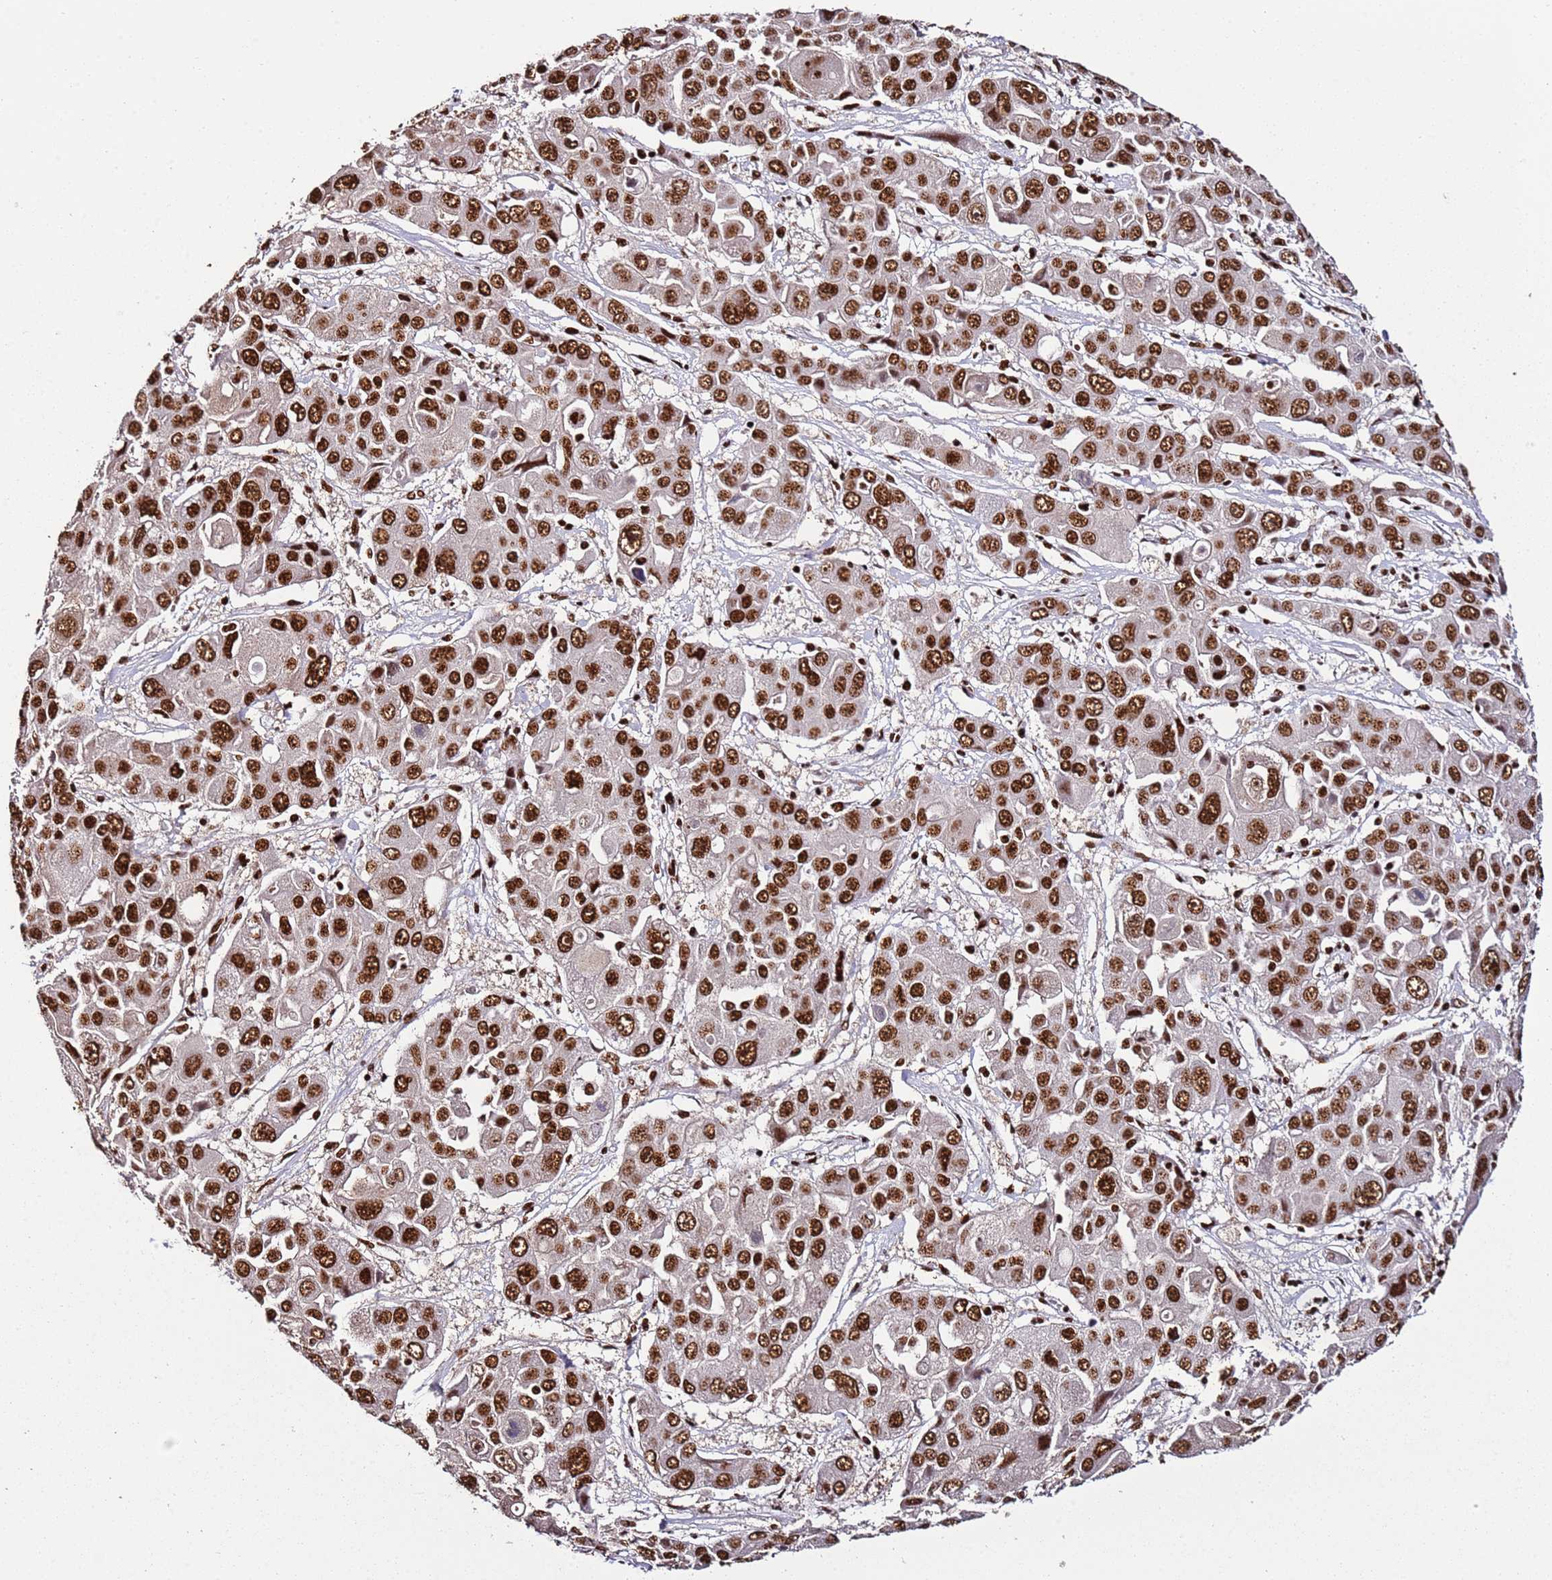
{"staining": {"intensity": "strong", "quantity": ">75%", "location": "nuclear"}, "tissue": "liver cancer", "cell_type": "Tumor cells", "image_type": "cancer", "snomed": [{"axis": "morphology", "description": "Cholangiocarcinoma"}, {"axis": "topography", "description": "Liver"}], "caption": "Strong nuclear expression for a protein is identified in about >75% of tumor cells of liver cholangiocarcinoma using IHC.", "gene": "C6orf226", "patient": {"sex": "male", "age": 67}}